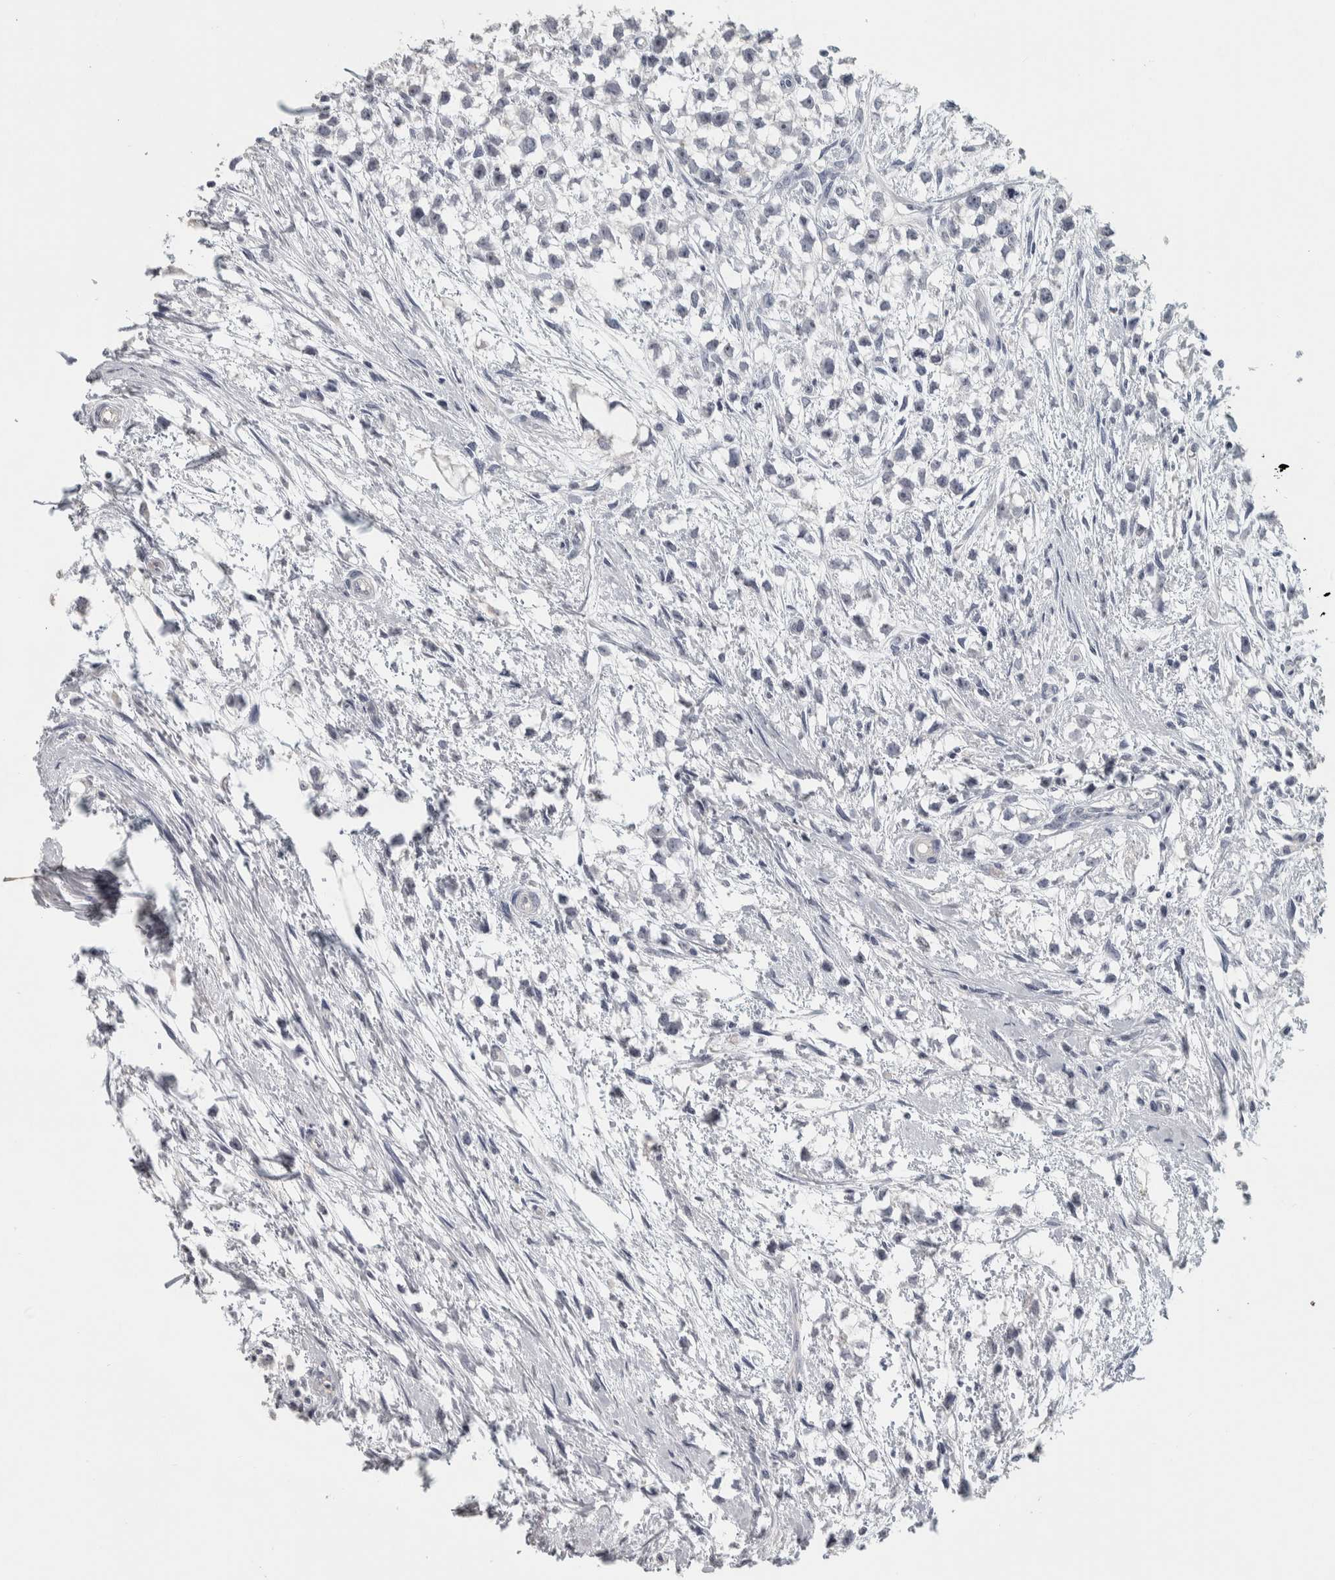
{"staining": {"intensity": "negative", "quantity": "none", "location": "none"}, "tissue": "testis cancer", "cell_type": "Tumor cells", "image_type": "cancer", "snomed": [{"axis": "morphology", "description": "Seminoma, NOS"}, {"axis": "morphology", "description": "Carcinoma, Embryonal, NOS"}, {"axis": "topography", "description": "Testis"}], "caption": "Immunohistochemistry photomicrograph of neoplastic tissue: human testis cancer (seminoma) stained with DAB displays no significant protein expression in tumor cells. Nuclei are stained in blue.", "gene": "DCAF10", "patient": {"sex": "male", "age": 51}}